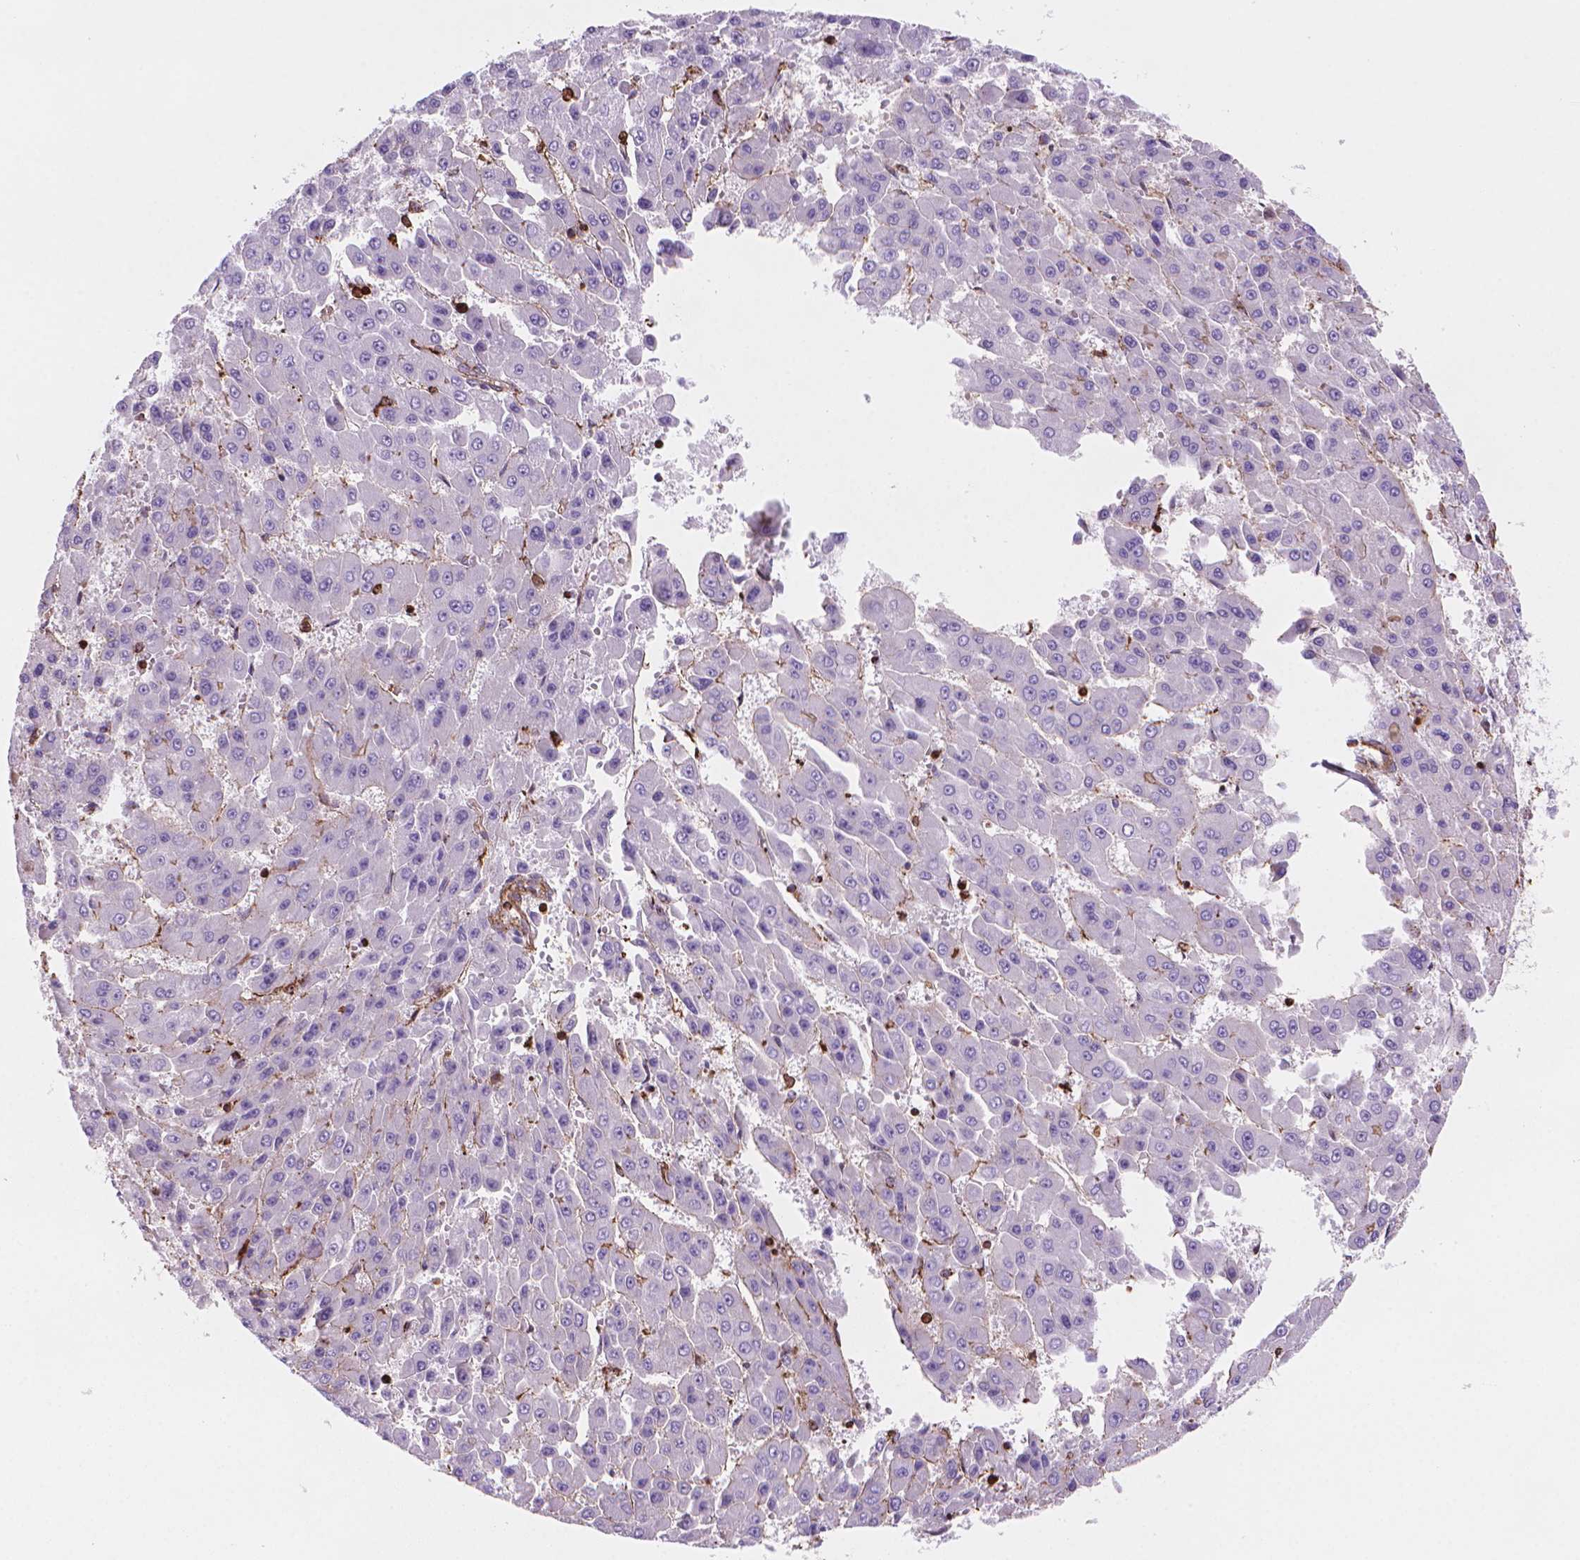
{"staining": {"intensity": "negative", "quantity": "none", "location": "none"}, "tissue": "liver cancer", "cell_type": "Tumor cells", "image_type": "cancer", "snomed": [{"axis": "morphology", "description": "Carcinoma, Hepatocellular, NOS"}, {"axis": "topography", "description": "Liver"}], "caption": "Hepatocellular carcinoma (liver) was stained to show a protein in brown. There is no significant expression in tumor cells.", "gene": "PATJ", "patient": {"sex": "male", "age": 78}}